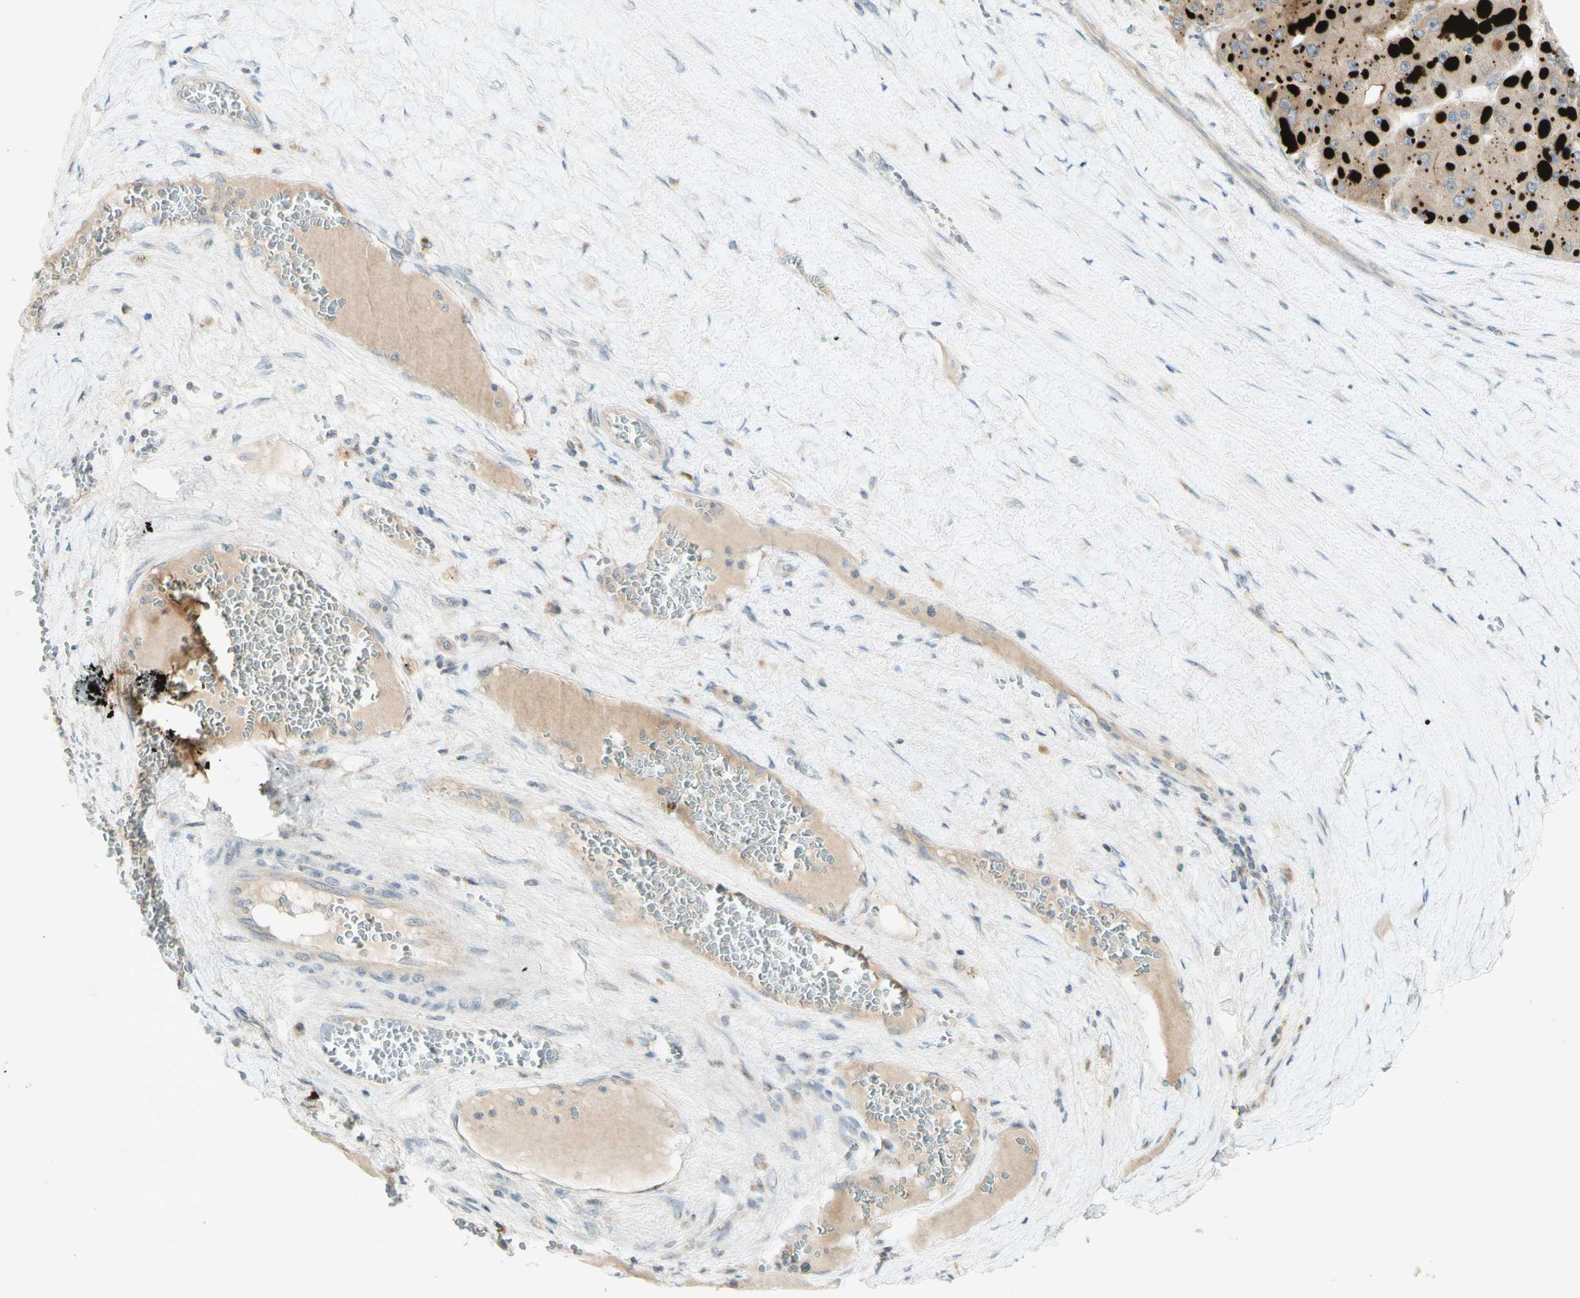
{"staining": {"intensity": "weak", "quantity": ">75%", "location": "cytoplasmic/membranous"}, "tissue": "liver cancer", "cell_type": "Tumor cells", "image_type": "cancer", "snomed": [{"axis": "morphology", "description": "Carcinoma, Hepatocellular, NOS"}, {"axis": "topography", "description": "Liver"}], "caption": "A brown stain shows weak cytoplasmic/membranous positivity of a protein in liver cancer (hepatocellular carcinoma) tumor cells.", "gene": "ETF1", "patient": {"sex": "female", "age": 73}}